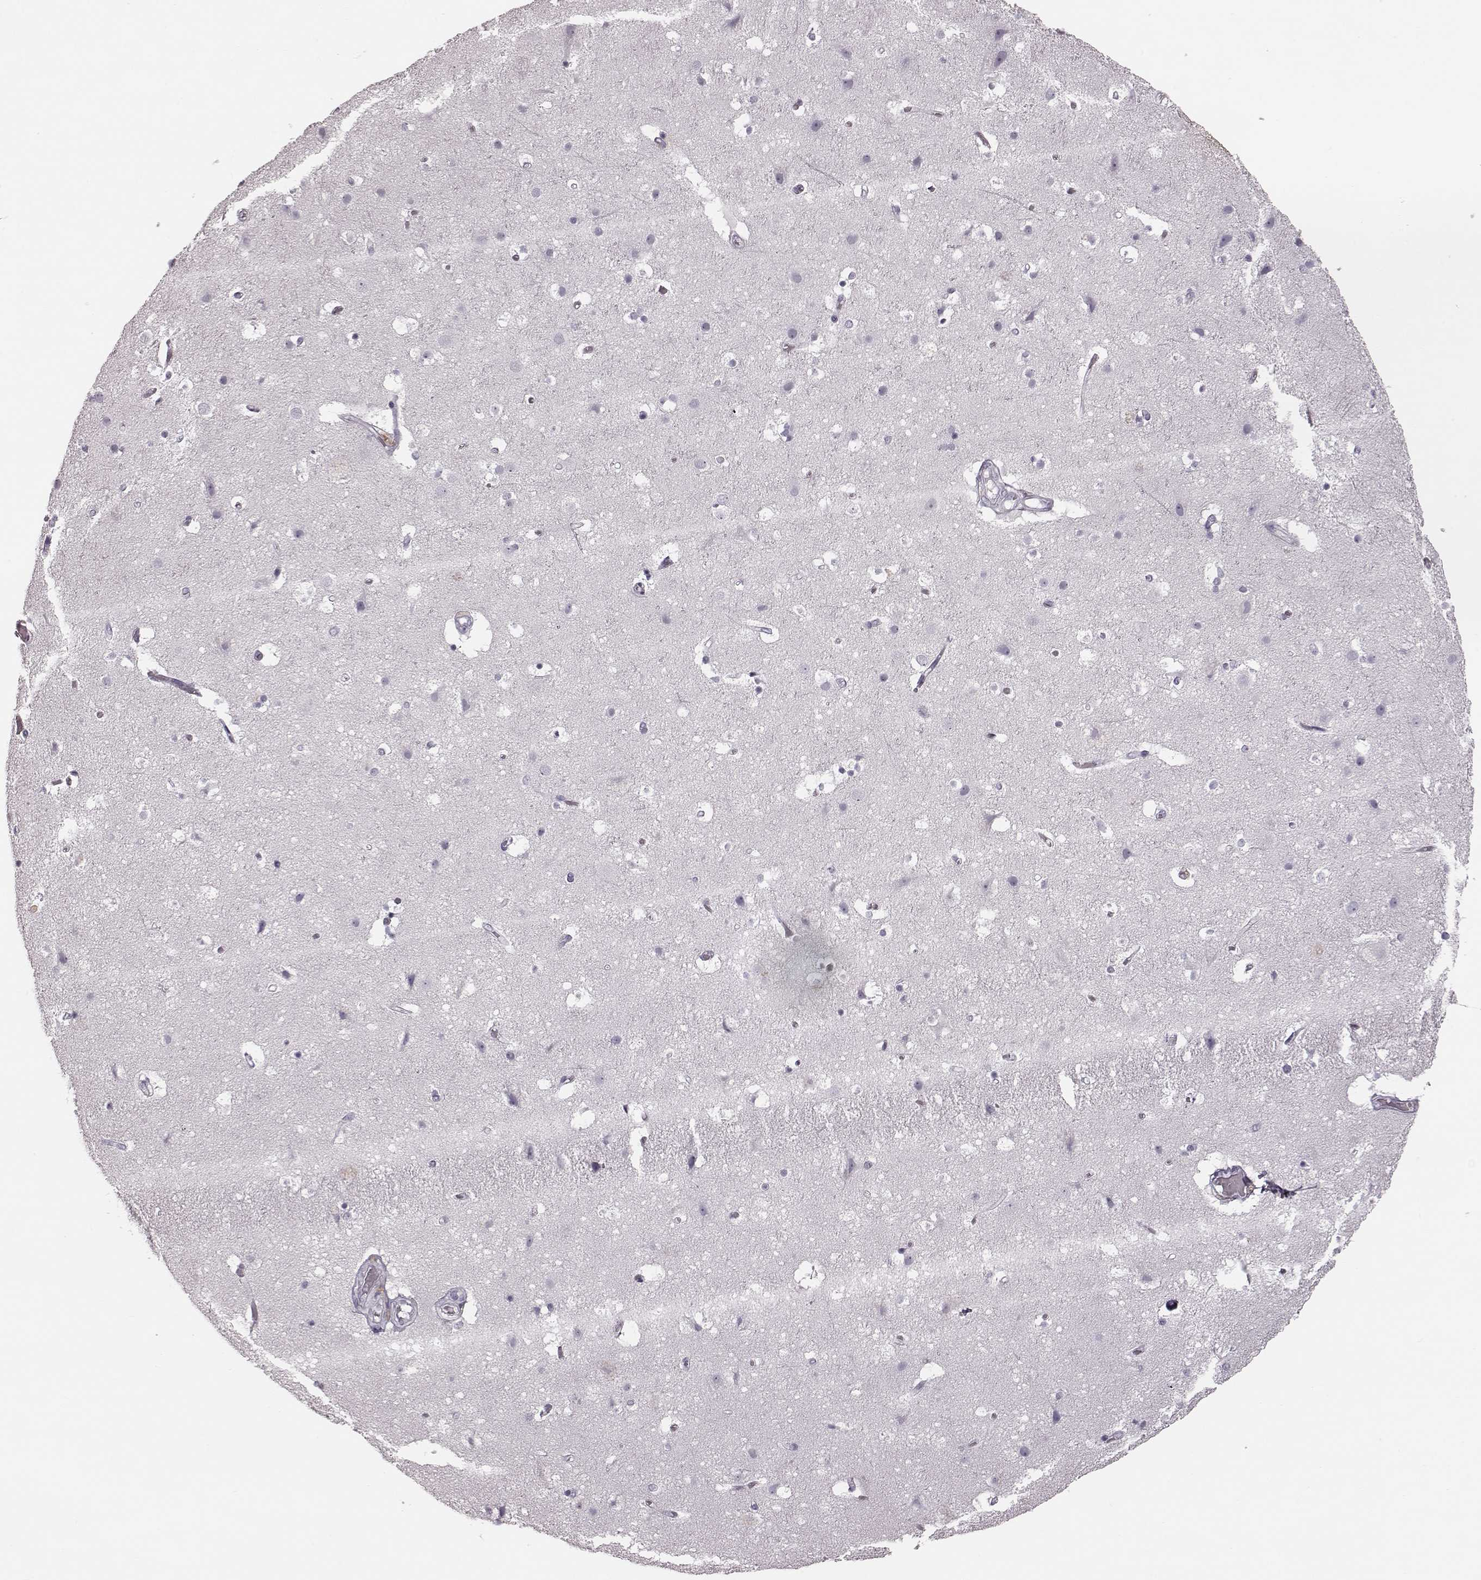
{"staining": {"intensity": "negative", "quantity": "none", "location": "none"}, "tissue": "cerebral cortex", "cell_type": "Endothelial cells", "image_type": "normal", "snomed": [{"axis": "morphology", "description": "Normal tissue, NOS"}, {"axis": "topography", "description": "Cerebral cortex"}], "caption": "The micrograph exhibits no significant staining in endothelial cells of cerebral cortex. (Brightfield microscopy of DAB IHC at high magnification).", "gene": "ZNF433", "patient": {"sex": "female", "age": 52}}